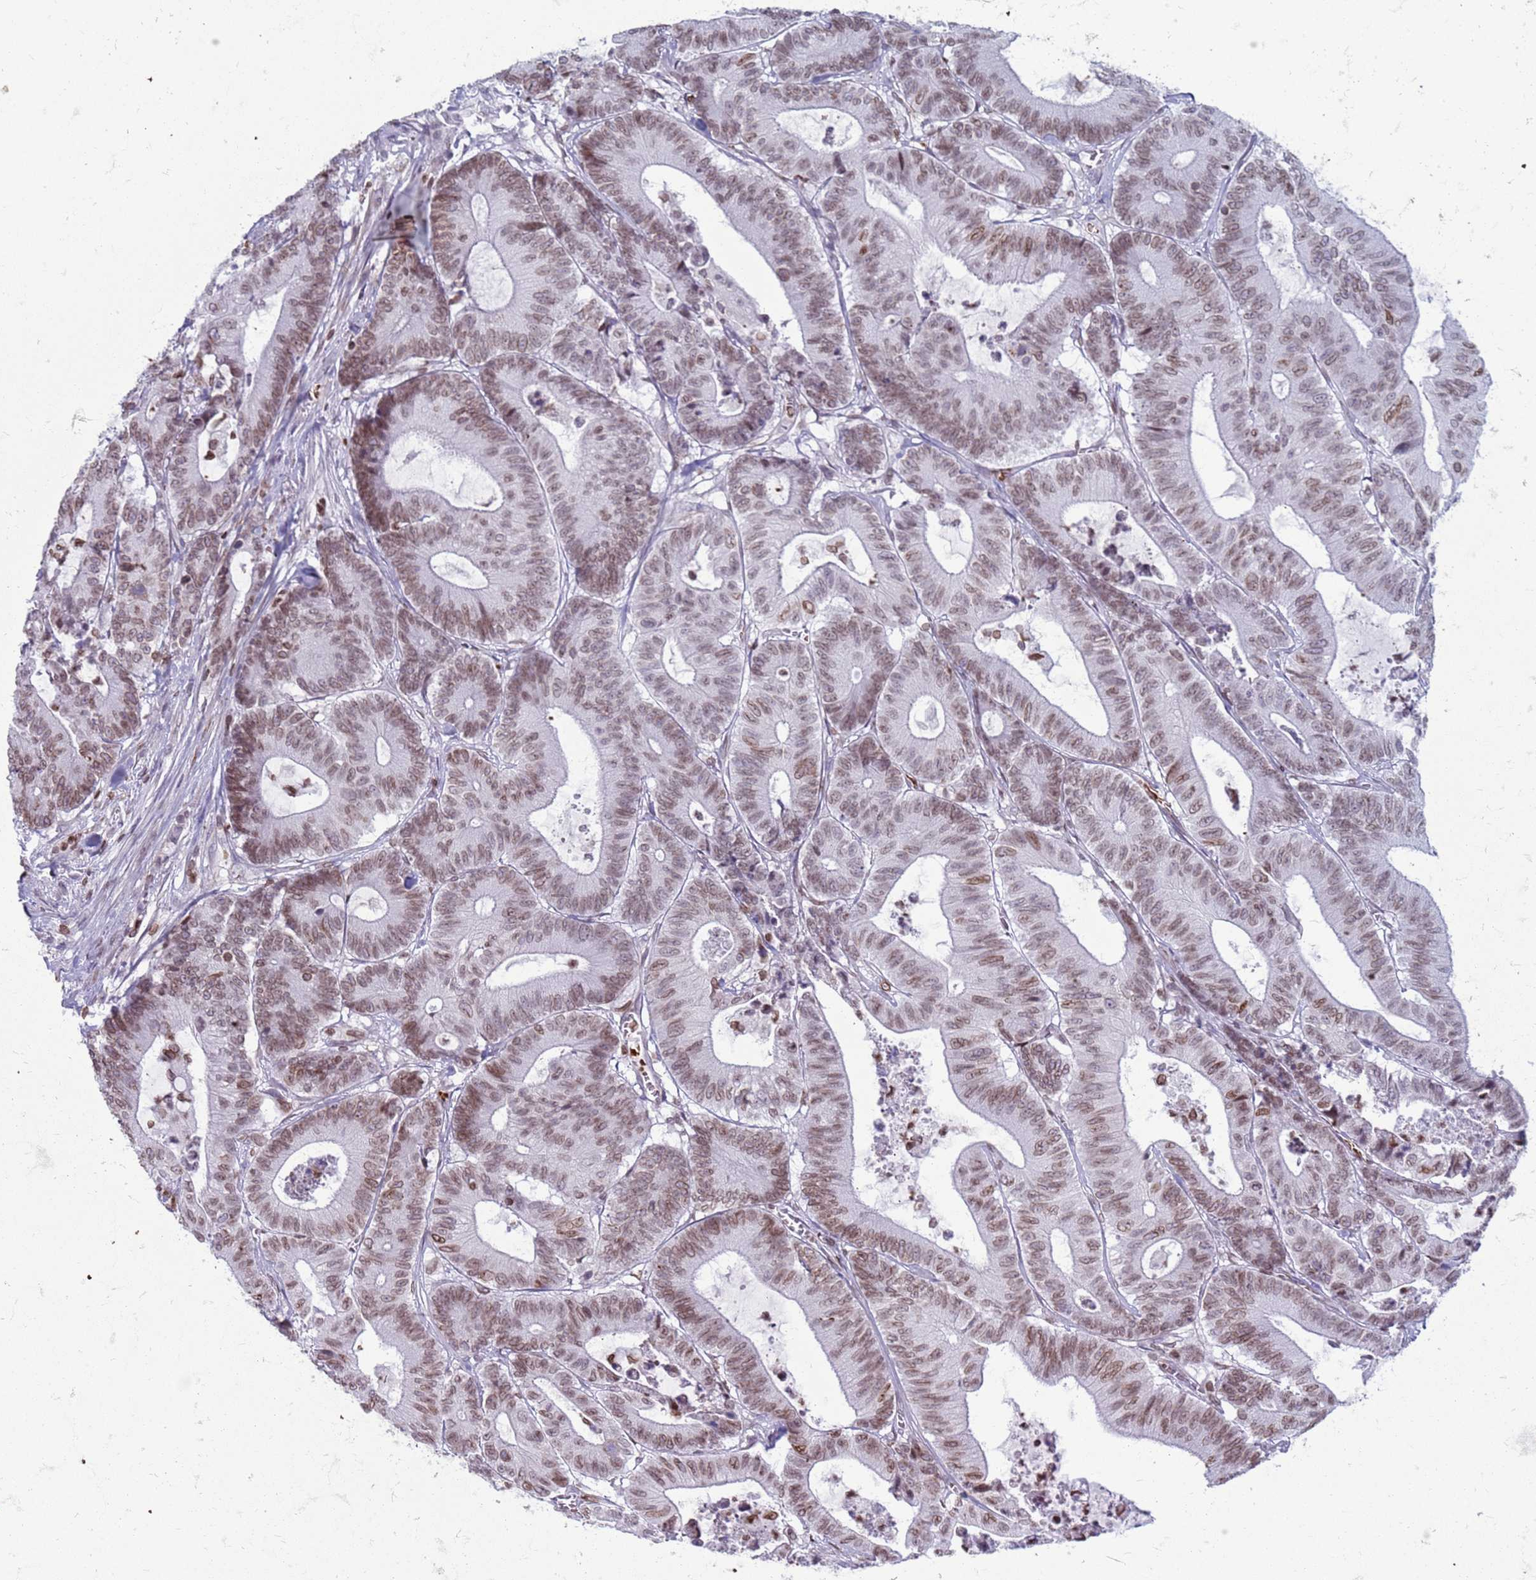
{"staining": {"intensity": "moderate", "quantity": ">75%", "location": "cytoplasmic/membranous,nuclear"}, "tissue": "colorectal cancer", "cell_type": "Tumor cells", "image_type": "cancer", "snomed": [{"axis": "morphology", "description": "Adenocarcinoma, NOS"}, {"axis": "topography", "description": "Colon"}], "caption": "Brown immunohistochemical staining in human adenocarcinoma (colorectal) reveals moderate cytoplasmic/membranous and nuclear positivity in about >75% of tumor cells.", "gene": "METTL25B", "patient": {"sex": "female", "age": 84}}